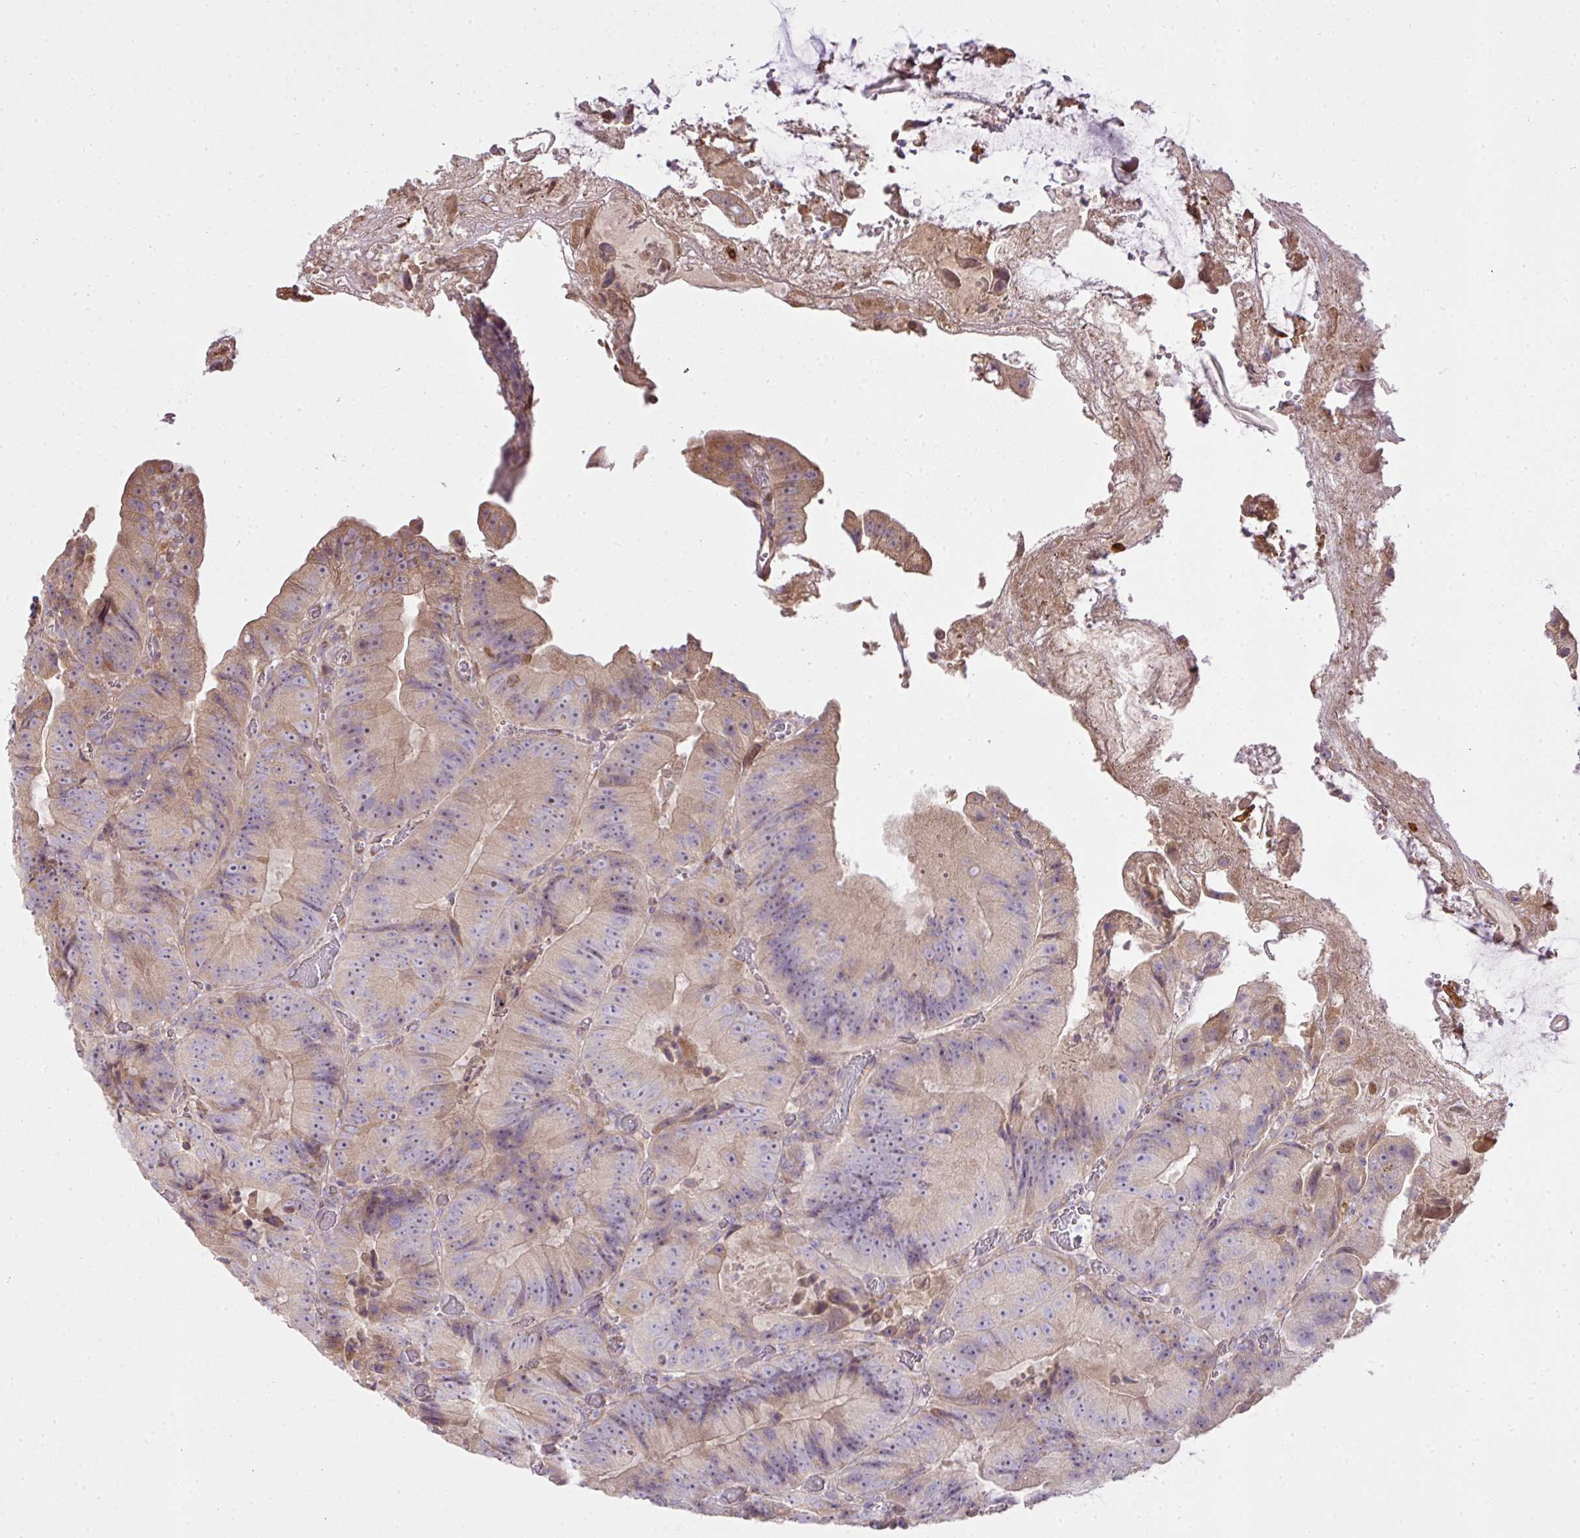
{"staining": {"intensity": "weak", "quantity": "25%-75%", "location": "cytoplasmic/membranous"}, "tissue": "colorectal cancer", "cell_type": "Tumor cells", "image_type": "cancer", "snomed": [{"axis": "morphology", "description": "Adenocarcinoma, NOS"}, {"axis": "topography", "description": "Colon"}], "caption": "The histopathology image reveals immunohistochemical staining of colorectal adenocarcinoma. There is weak cytoplasmic/membranous staining is seen in about 25%-75% of tumor cells.", "gene": "COX18", "patient": {"sex": "female", "age": 86}}